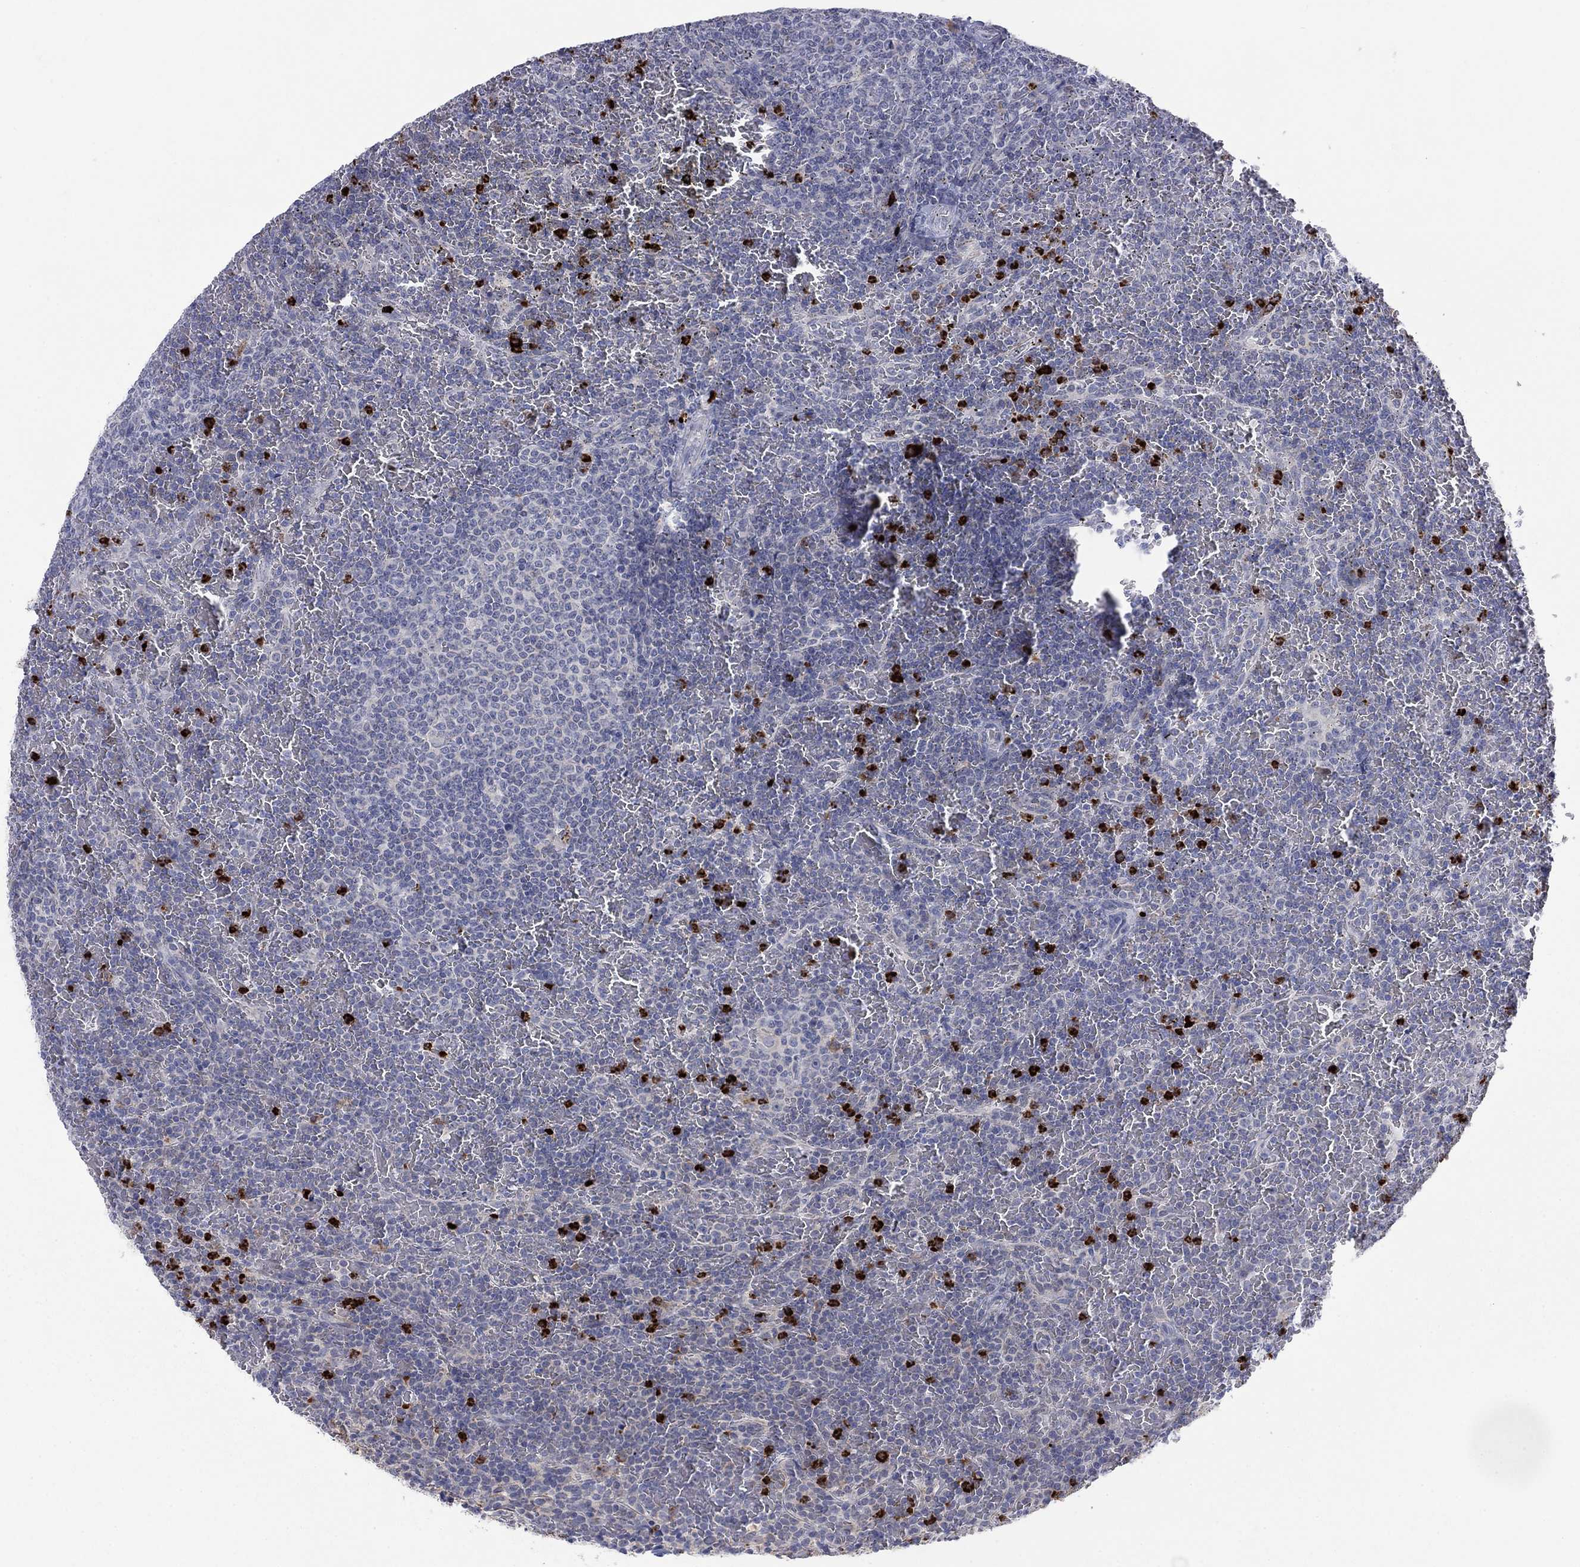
{"staining": {"intensity": "negative", "quantity": "none", "location": "none"}, "tissue": "lymphoma", "cell_type": "Tumor cells", "image_type": "cancer", "snomed": [{"axis": "morphology", "description": "Malignant lymphoma, non-Hodgkin's type, Low grade"}, {"axis": "topography", "description": "Spleen"}], "caption": "Immunohistochemical staining of human malignant lymphoma, non-Hodgkin's type (low-grade) shows no significant expression in tumor cells.", "gene": "MTRFR", "patient": {"sex": "female", "age": 77}}